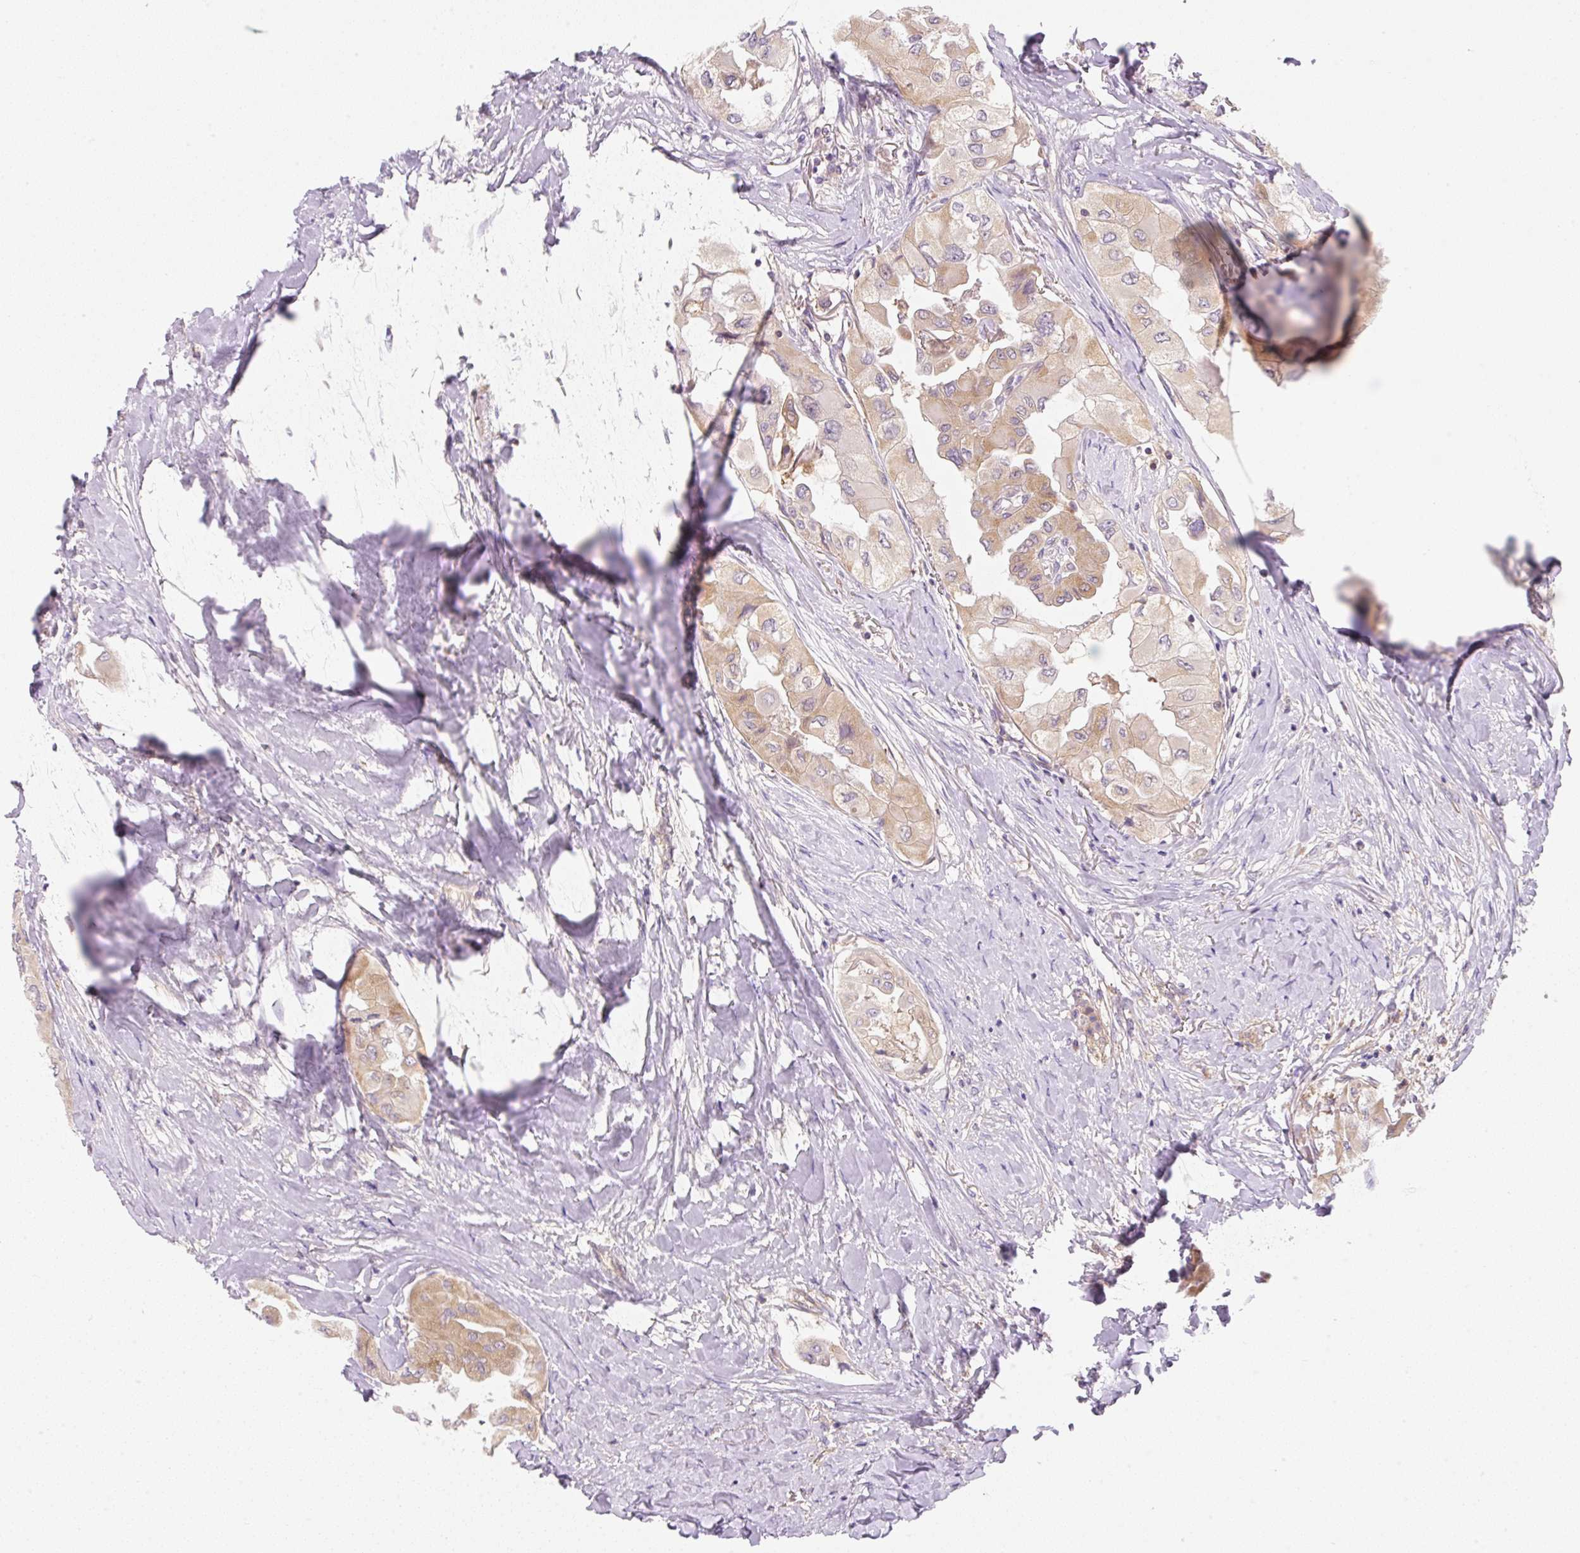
{"staining": {"intensity": "moderate", "quantity": ">75%", "location": "cytoplasmic/membranous"}, "tissue": "thyroid cancer", "cell_type": "Tumor cells", "image_type": "cancer", "snomed": [{"axis": "morphology", "description": "Normal tissue, NOS"}, {"axis": "morphology", "description": "Papillary adenocarcinoma, NOS"}, {"axis": "topography", "description": "Thyroid gland"}], "caption": "Moderate cytoplasmic/membranous expression is present in approximately >75% of tumor cells in thyroid papillary adenocarcinoma.", "gene": "OMA1", "patient": {"sex": "female", "age": 59}}